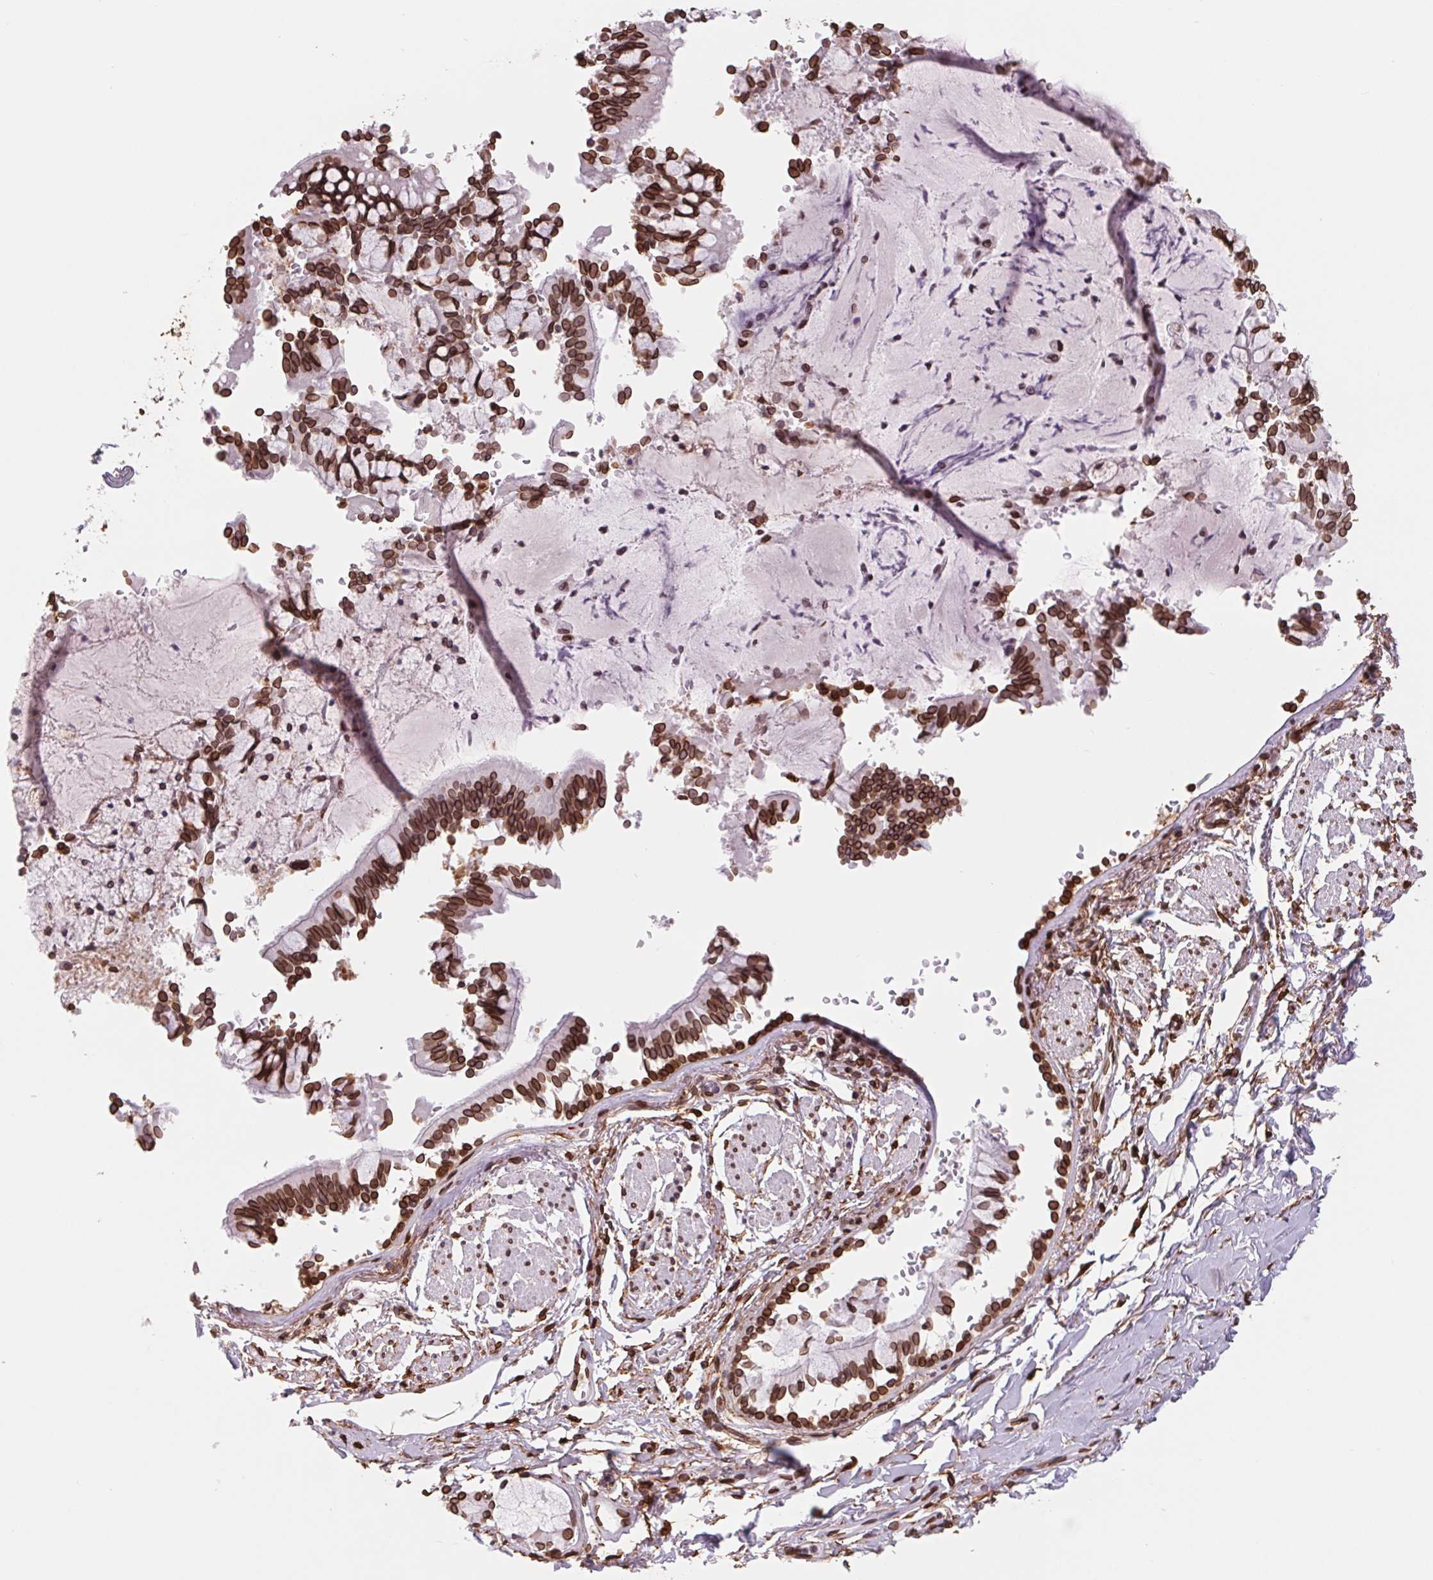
{"staining": {"intensity": "strong", "quantity": ">75%", "location": "cytoplasmic/membranous,nuclear"}, "tissue": "bronchus", "cell_type": "Respiratory epithelial cells", "image_type": "normal", "snomed": [{"axis": "morphology", "description": "Normal tissue, NOS"}, {"axis": "topography", "description": "Bronchus"}], "caption": "Immunohistochemistry (IHC) of unremarkable bronchus demonstrates high levels of strong cytoplasmic/membranous,nuclear positivity in approximately >75% of respiratory epithelial cells.", "gene": "LMNB2", "patient": {"sex": "male", "age": 70}}